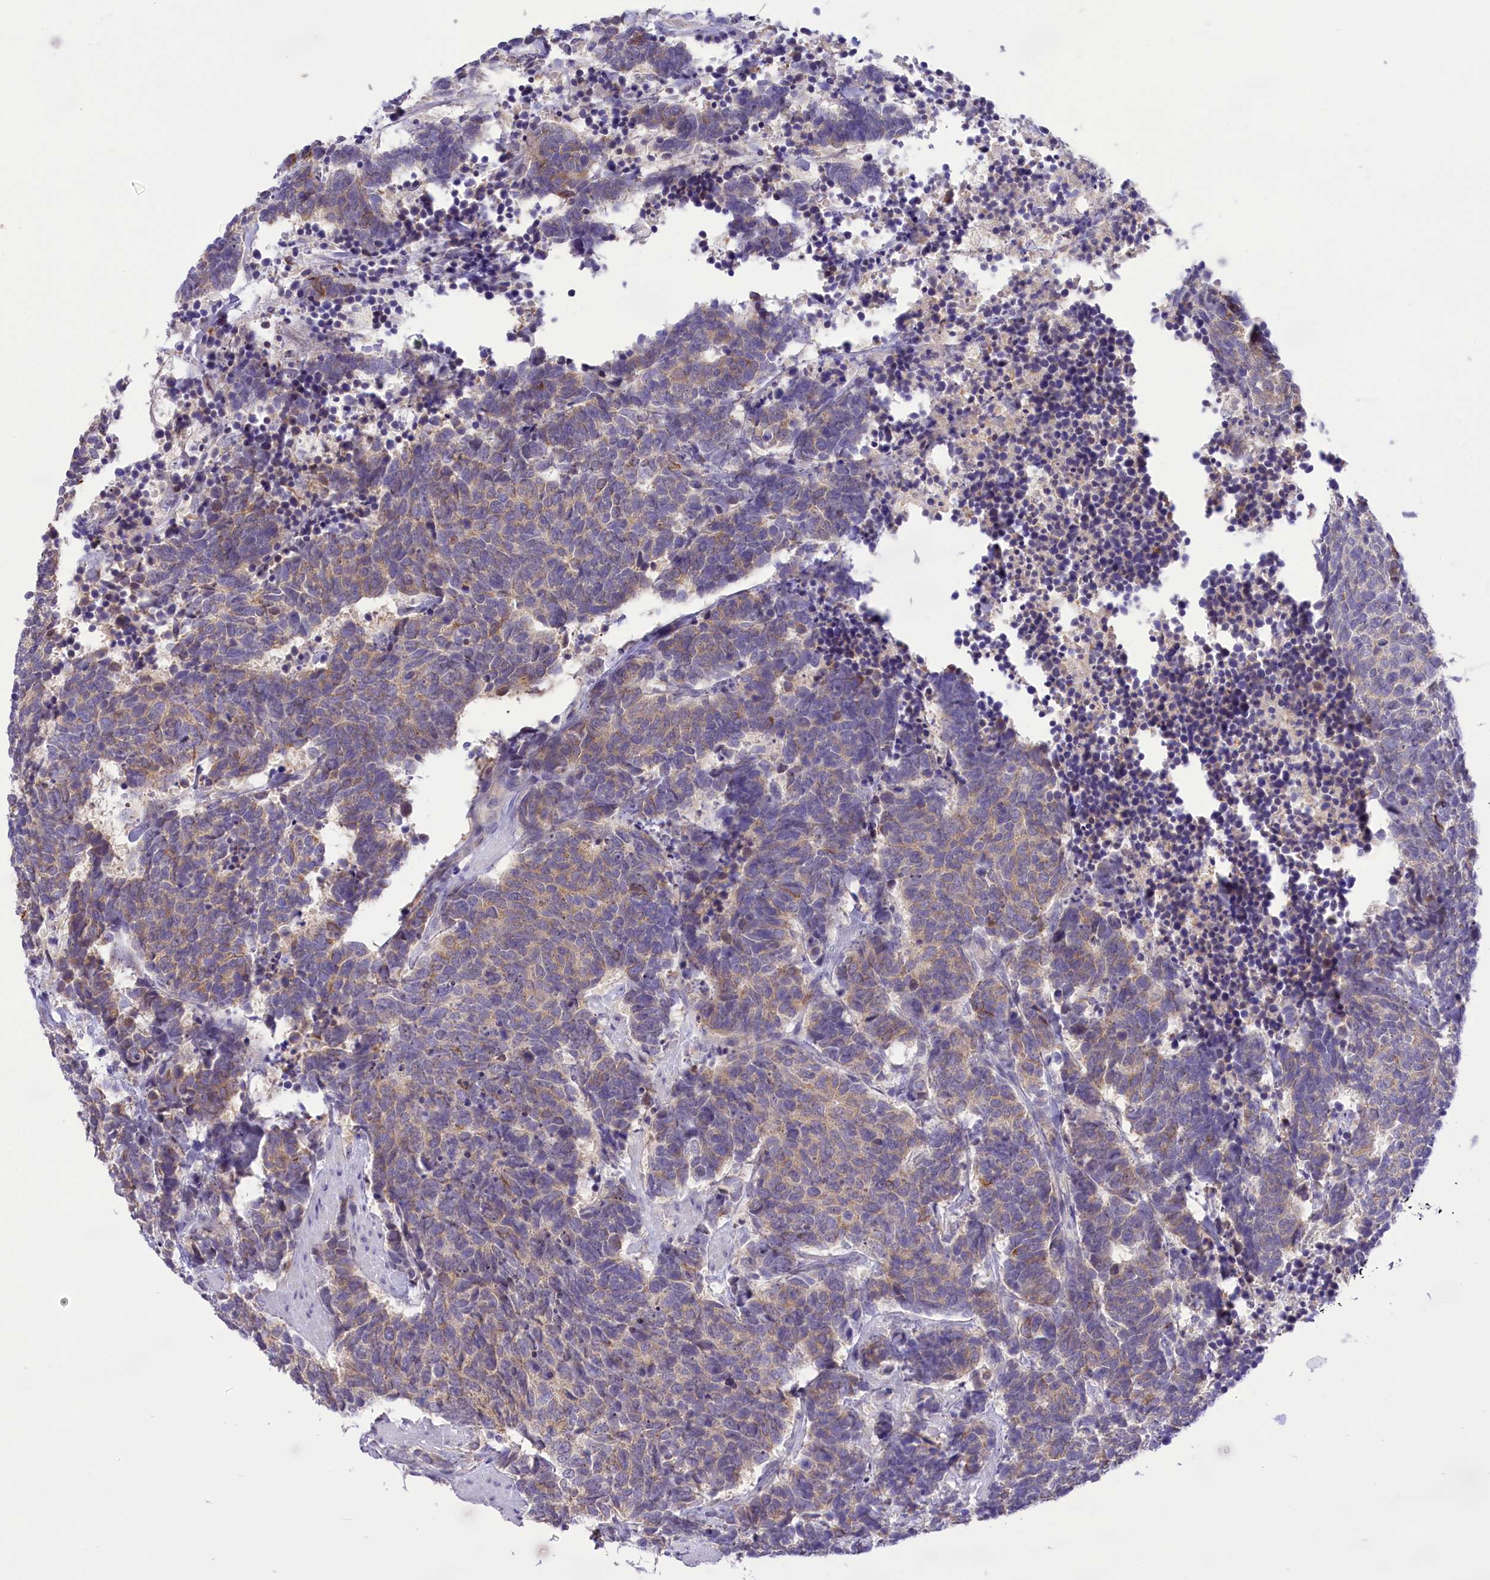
{"staining": {"intensity": "weak", "quantity": "25%-75%", "location": "cytoplasmic/membranous"}, "tissue": "carcinoid", "cell_type": "Tumor cells", "image_type": "cancer", "snomed": [{"axis": "morphology", "description": "Carcinoma, NOS"}, {"axis": "morphology", "description": "Carcinoid, malignant, NOS"}, {"axis": "topography", "description": "Urinary bladder"}], "caption": "Carcinoid tissue displays weak cytoplasmic/membranous positivity in about 25%-75% of tumor cells Immunohistochemistry (ihc) stains the protein of interest in brown and the nuclei are stained blue.", "gene": "DCAF16", "patient": {"sex": "male", "age": 57}}